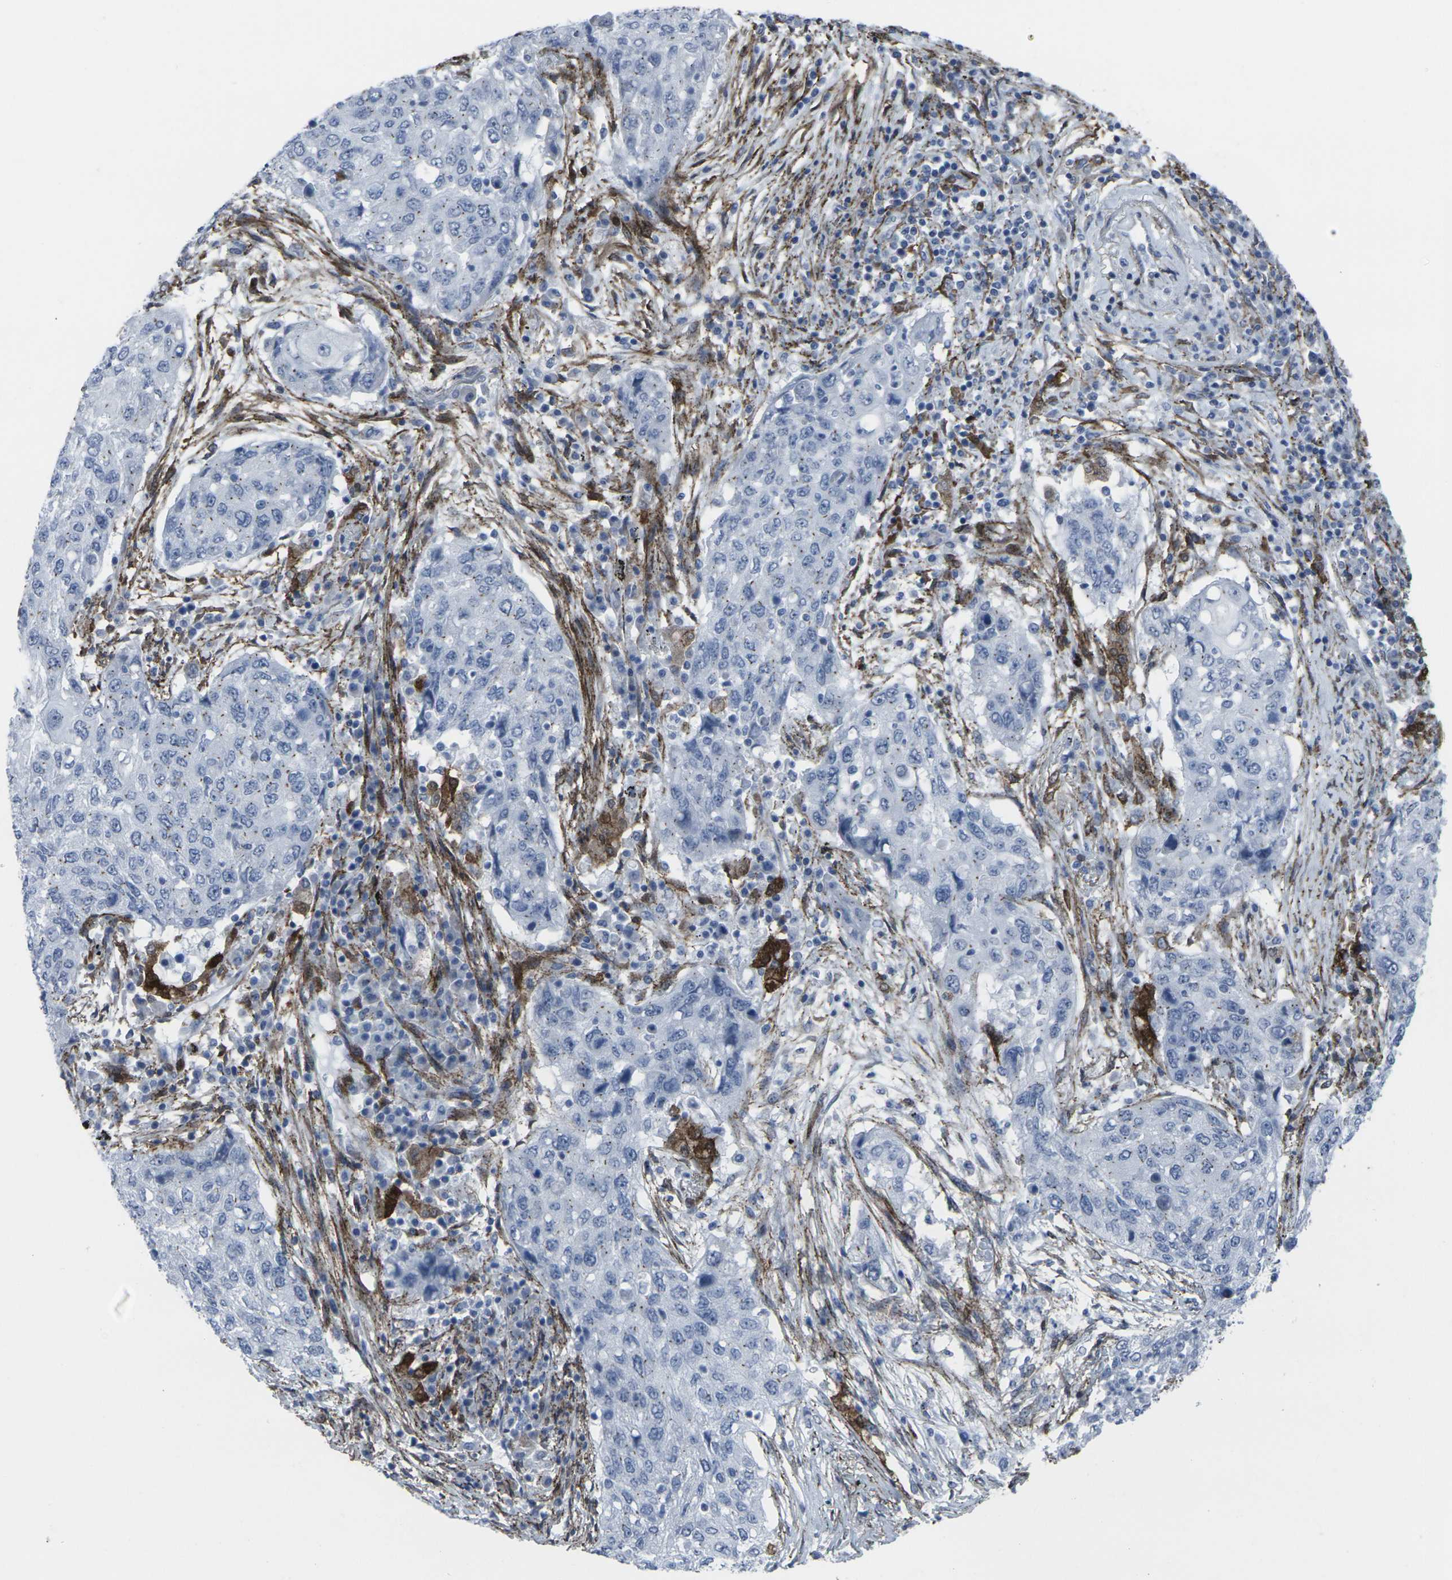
{"staining": {"intensity": "negative", "quantity": "none", "location": "none"}, "tissue": "lung cancer", "cell_type": "Tumor cells", "image_type": "cancer", "snomed": [{"axis": "morphology", "description": "Squamous cell carcinoma, NOS"}, {"axis": "topography", "description": "Lung"}], "caption": "The photomicrograph displays no significant expression in tumor cells of lung cancer.", "gene": "CDH11", "patient": {"sex": "female", "age": 63}}